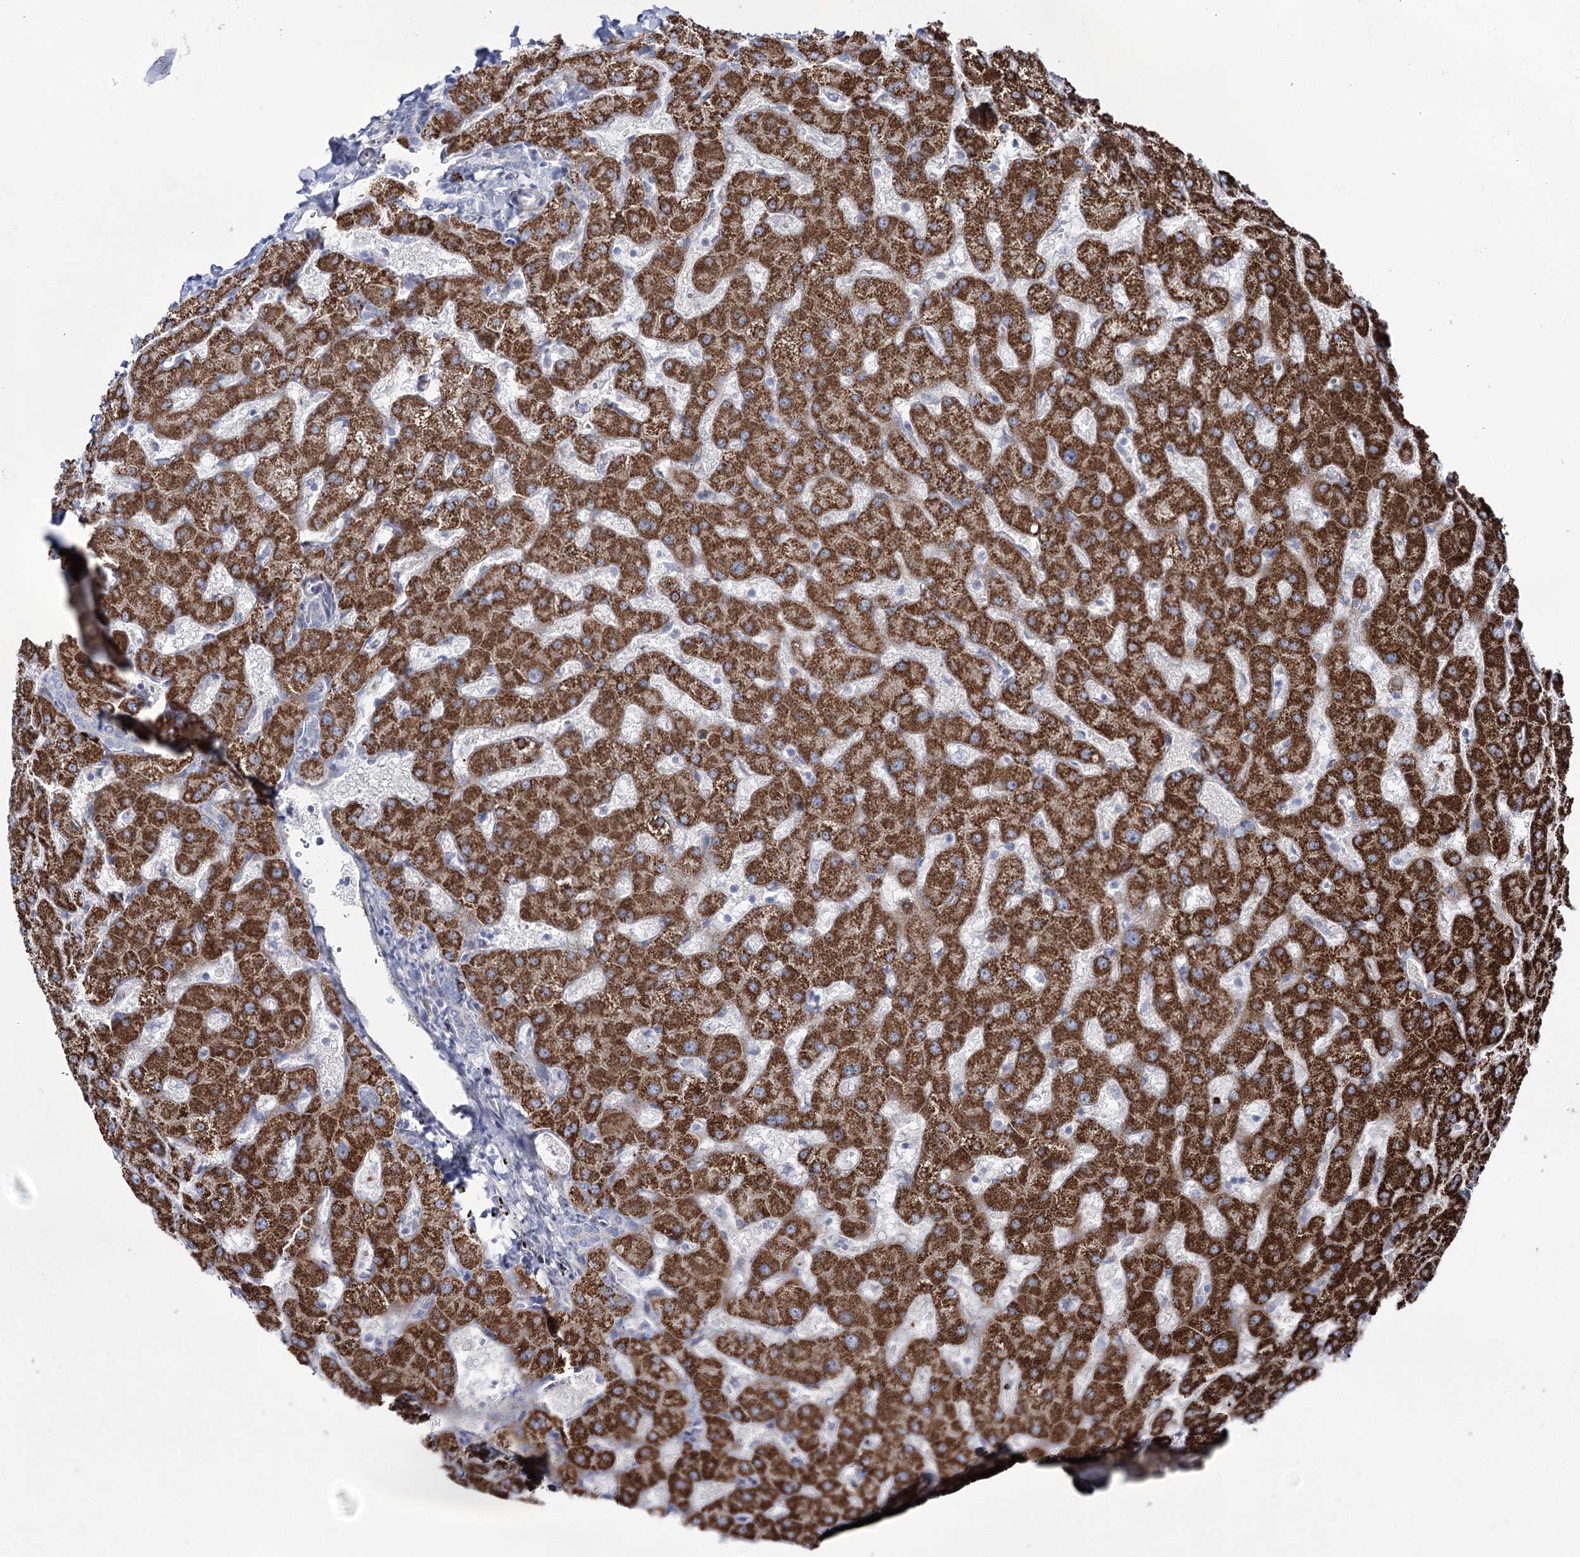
{"staining": {"intensity": "negative", "quantity": "none", "location": "none"}, "tissue": "liver", "cell_type": "Cholangiocytes", "image_type": "normal", "snomed": [{"axis": "morphology", "description": "Normal tissue, NOS"}, {"axis": "topography", "description": "Liver"}], "caption": "This histopathology image is of unremarkable liver stained with IHC to label a protein in brown with the nuclei are counter-stained blue. There is no expression in cholangiocytes.", "gene": "METTL5", "patient": {"sex": "female", "age": 63}}